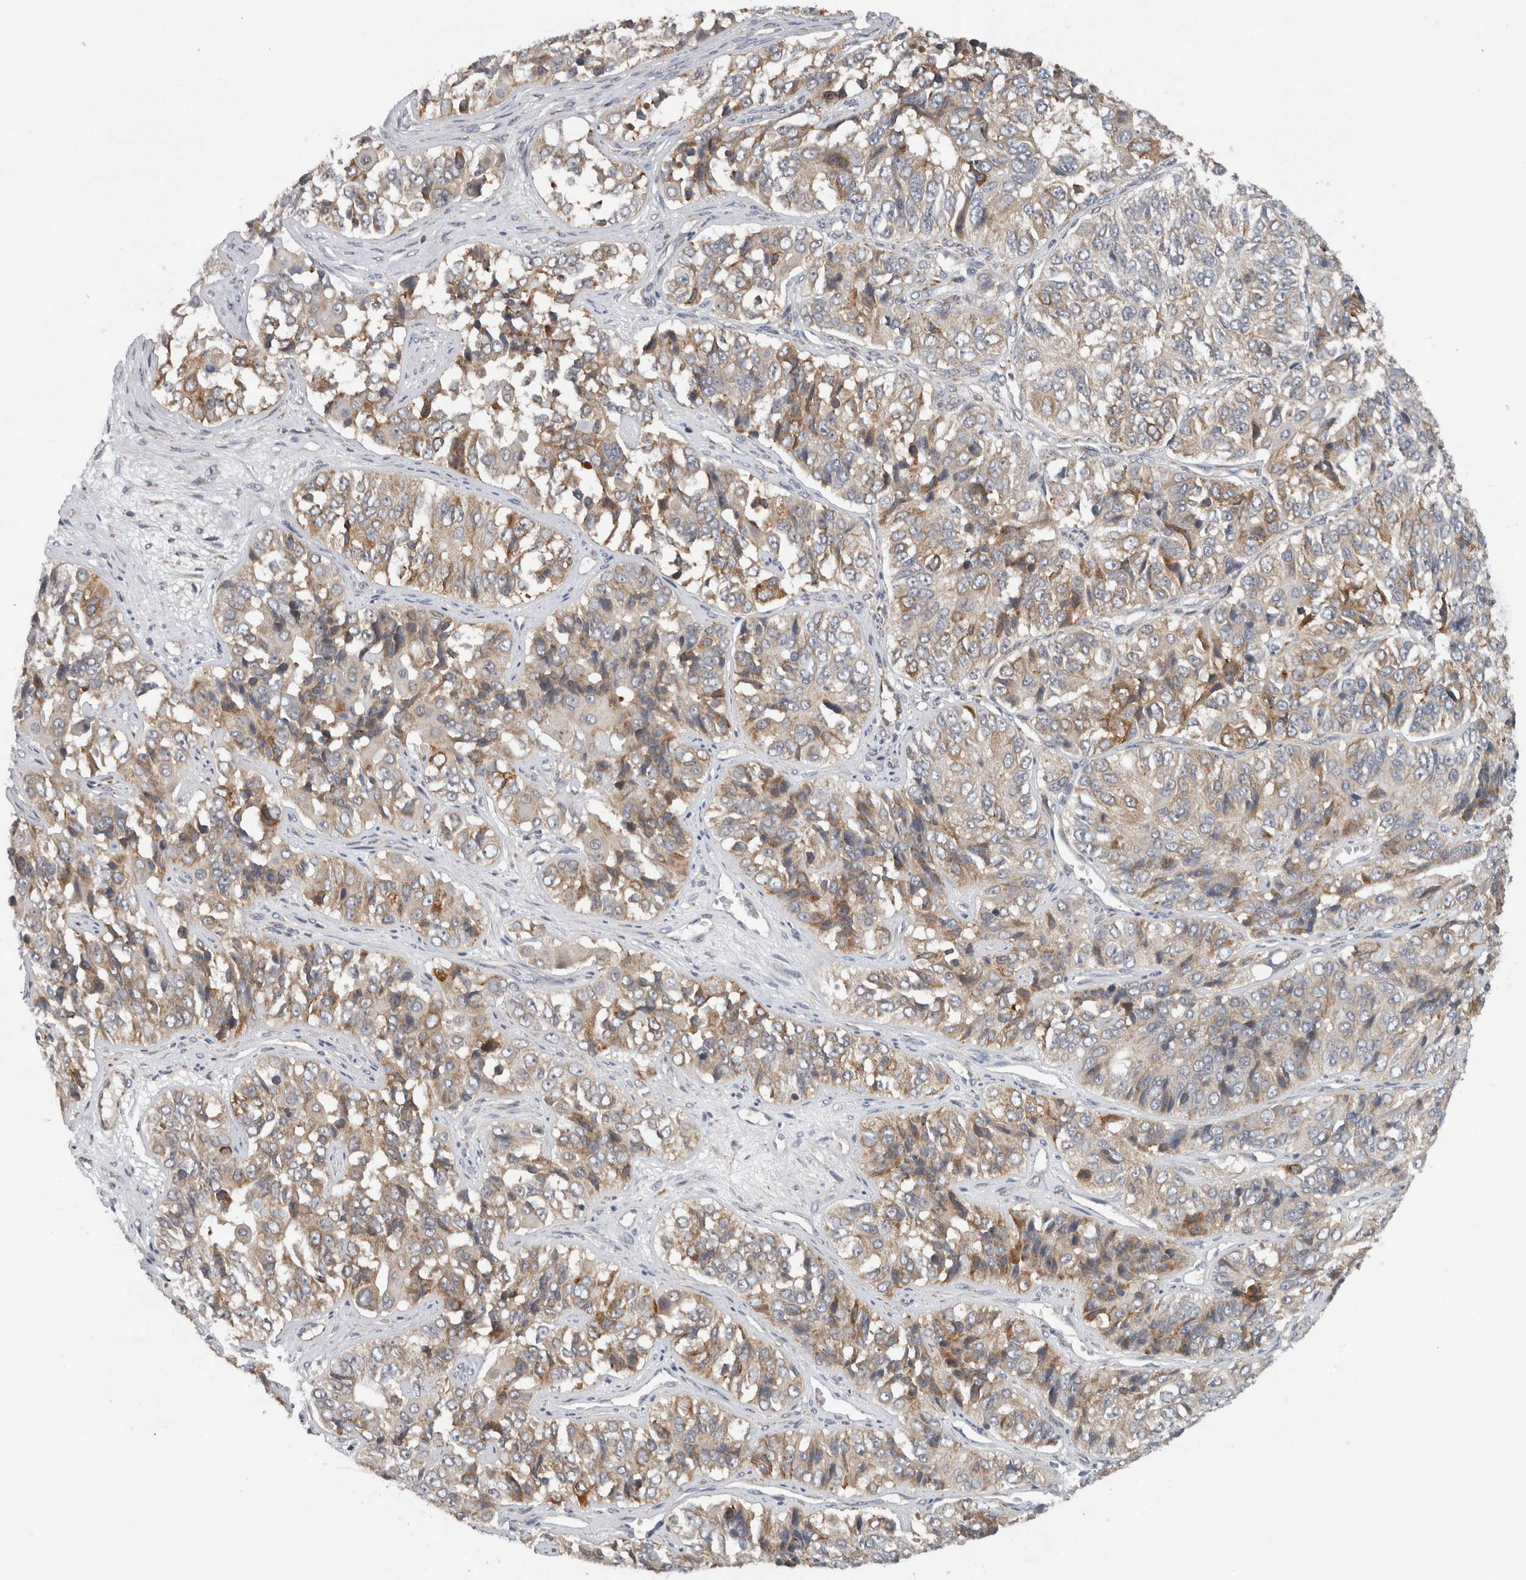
{"staining": {"intensity": "moderate", "quantity": "25%-75%", "location": "cytoplasmic/membranous"}, "tissue": "ovarian cancer", "cell_type": "Tumor cells", "image_type": "cancer", "snomed": [{"axis": "morphology", "description": "Carcinoma, endometroid"}, {"axis": "topography", "description": "Ovary"}], "caption": "There is medium levels of moderate cytoplasmic/membranous staining in tumor cells of endometroid carcinoma (ovarian), as demonstrated by immunohistochemical staining (brown color).", "gene": "PDCD2", "patient": {"sex": "female", "age": 51}}